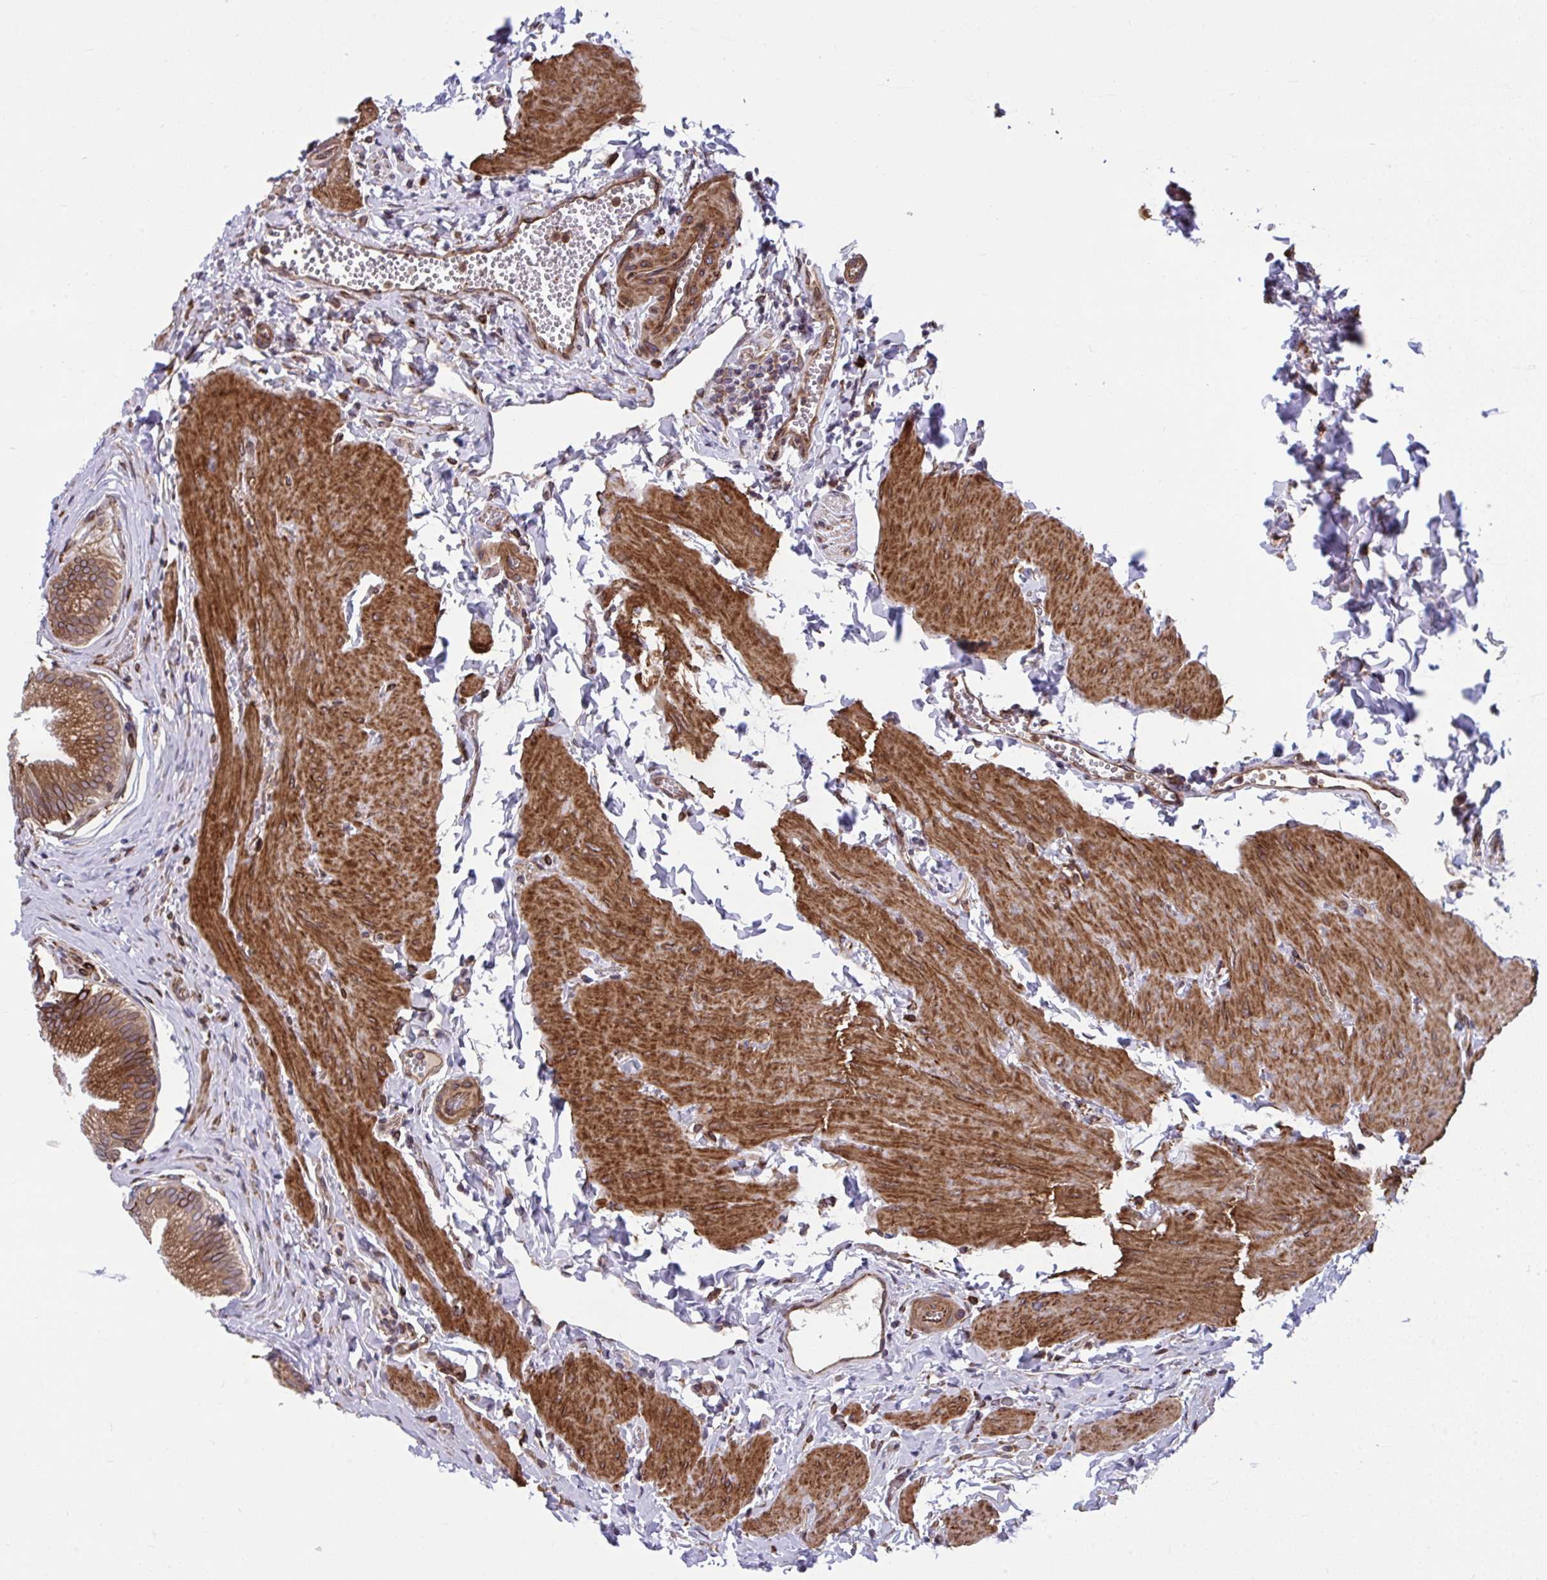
{"staining": {"intensity": "moderate", "quantity": ">75%", "location": "cytoplasmic/membranous"}, "tissue": "gallbladder", "cell_type": "Glandular cells", "image_type": "normal", "snomed": [{"axis": "morphology", "description": "Normal tissue, NOS"}, {"axis": "topography", "description": "Gallbladder"}], "caption": "Approximately >75% of glandular cells in unremarkable gallbladder show moderate cytoplasmic/membranous protein expression as visualized by brown immunohistochemical staining.", "gene": "STIM2", "patient": {"sex": "male", "age": 17}}